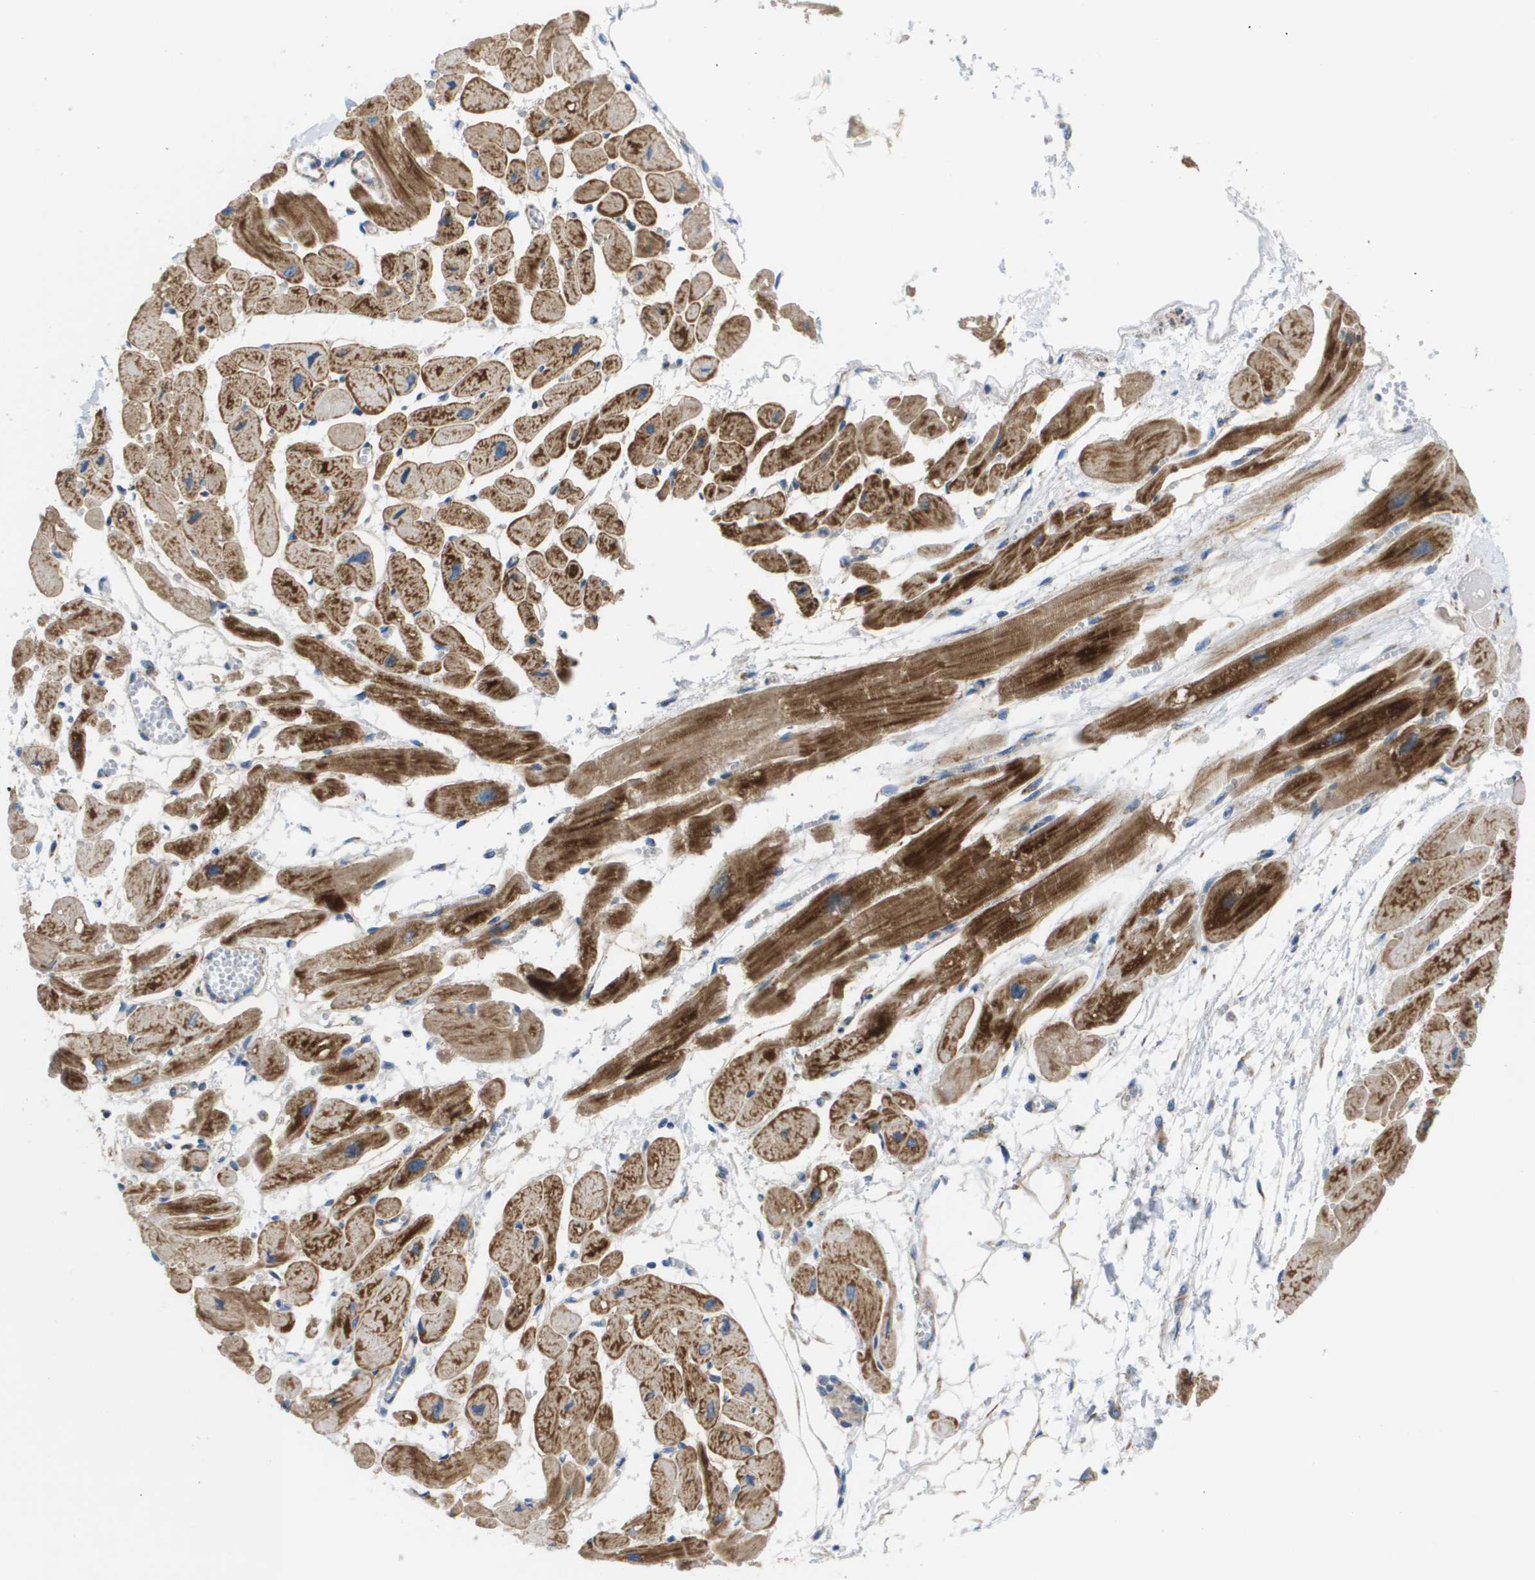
{"staining": {"intensity": "strong", "quantity": "25%-75%", "location": "cytoplasmic/membranous"}, "tissue": "heart muscle", "cell_type": "Cardiomyocytes", "image_type": "normal", "snomed": [{"axis": "morphology", "description": "Normal tissue, NOS"}, {"axis": "topography", "description": "Heart"}], "caption": "IHC micrograph of unremarkable human heart muscle stained for a protein (brown), which shows high levels of strong cytoplasmic/membranous expression in approximately 25%-75% of cardiomyocytes.", "gene": "FIS1", "patient": {"sex": "female", "age": 54}}